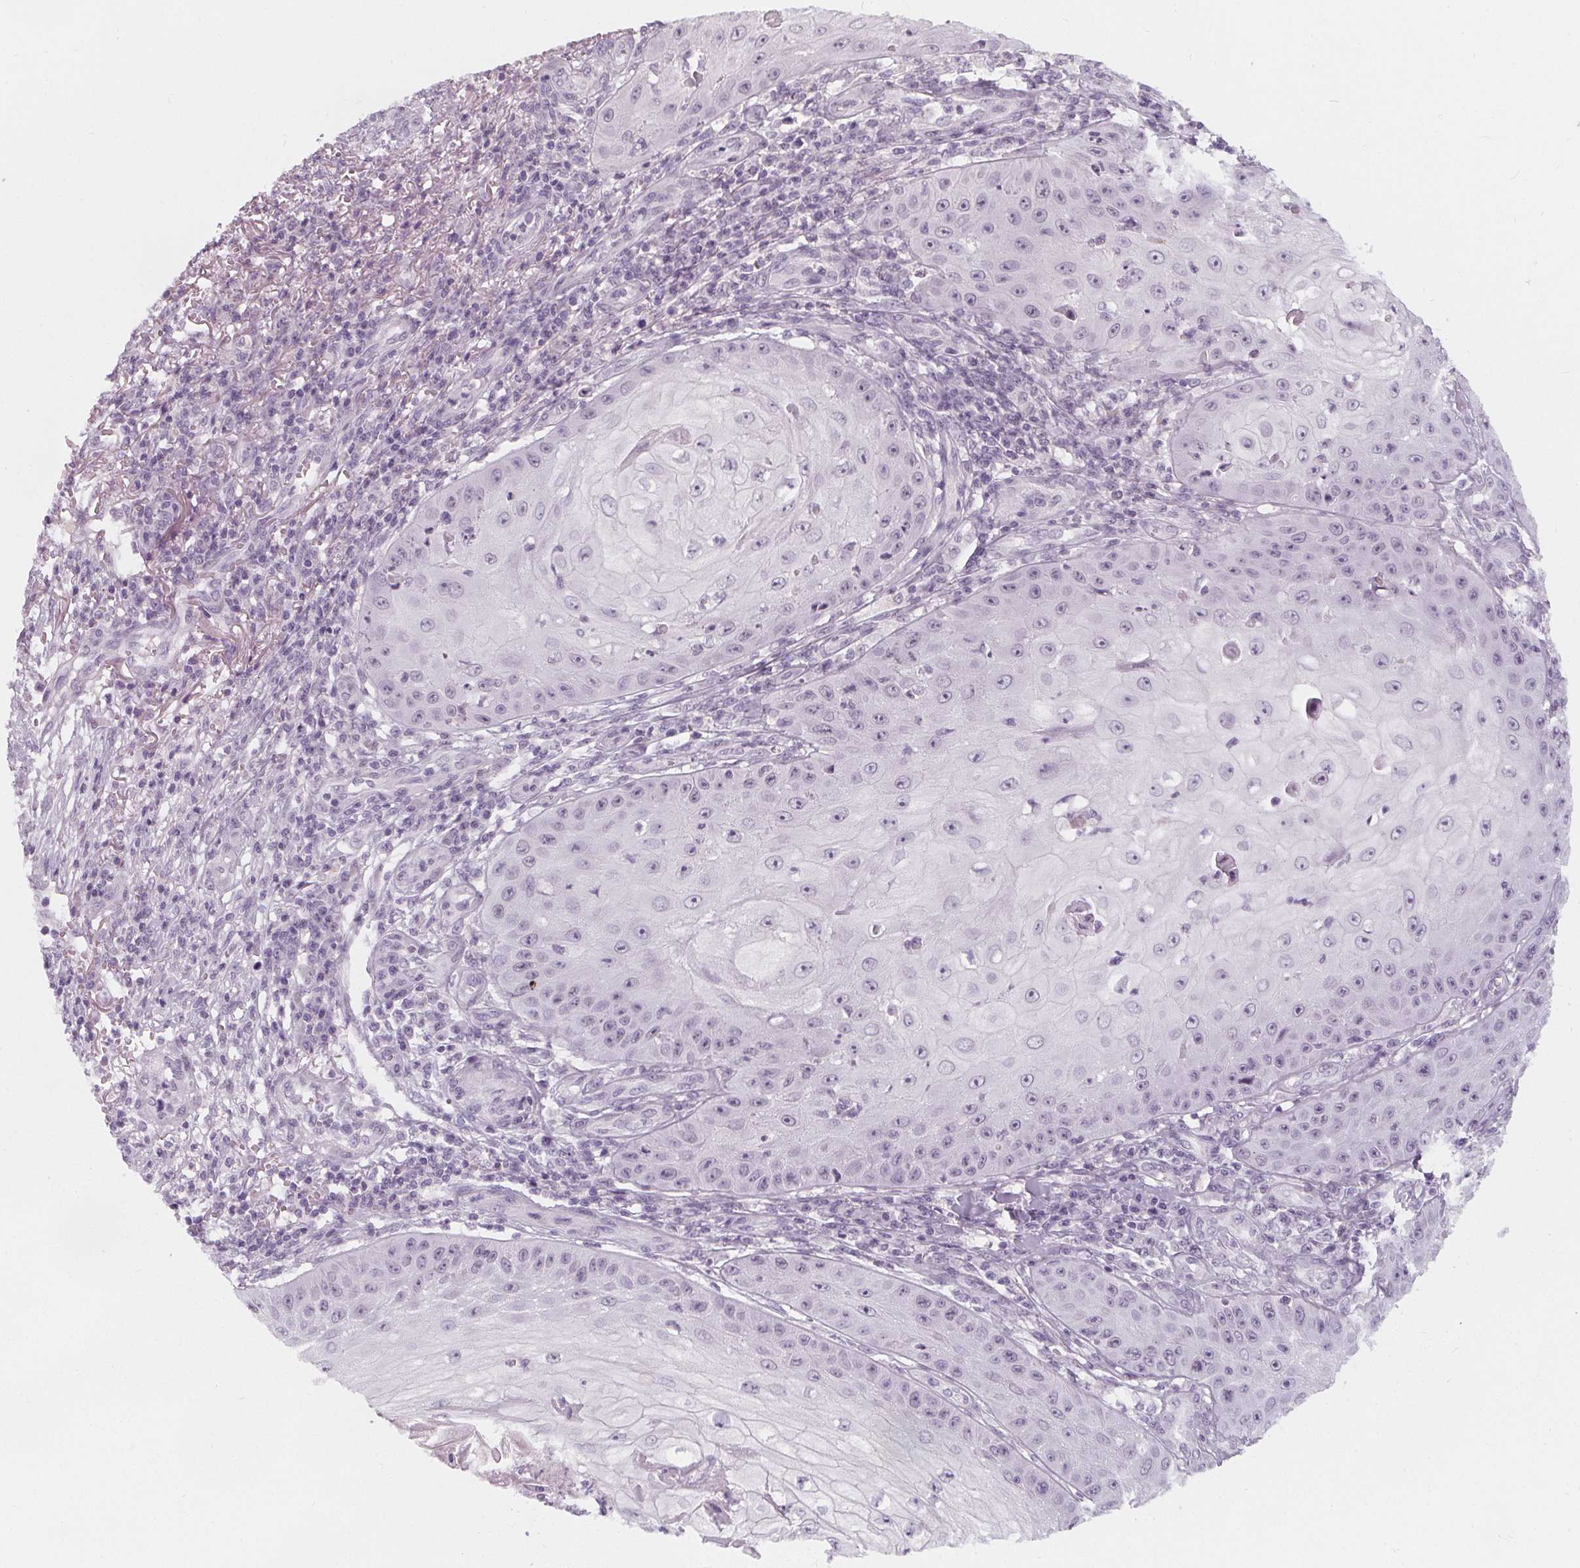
{"staining": {"intensity": "negative", "quantity": "none", "location": "none"}, "tissue": "skin cancer", "cell_type": "Tumor cells", "image_type": "cancer", "snomed": [{"axis": "morphology", "description": "Squamous cell carcinoma, NOS"}, {"axis": "topography", "description": "Skin"}], "caption": "DAB (3,3'-diaminobenzidine) immunohistochemical staining of human skin cancer demonstrates no significant expression in tumor cells.", "gene": "DBX2", "patient": {"sex": "male", "age": 70}}